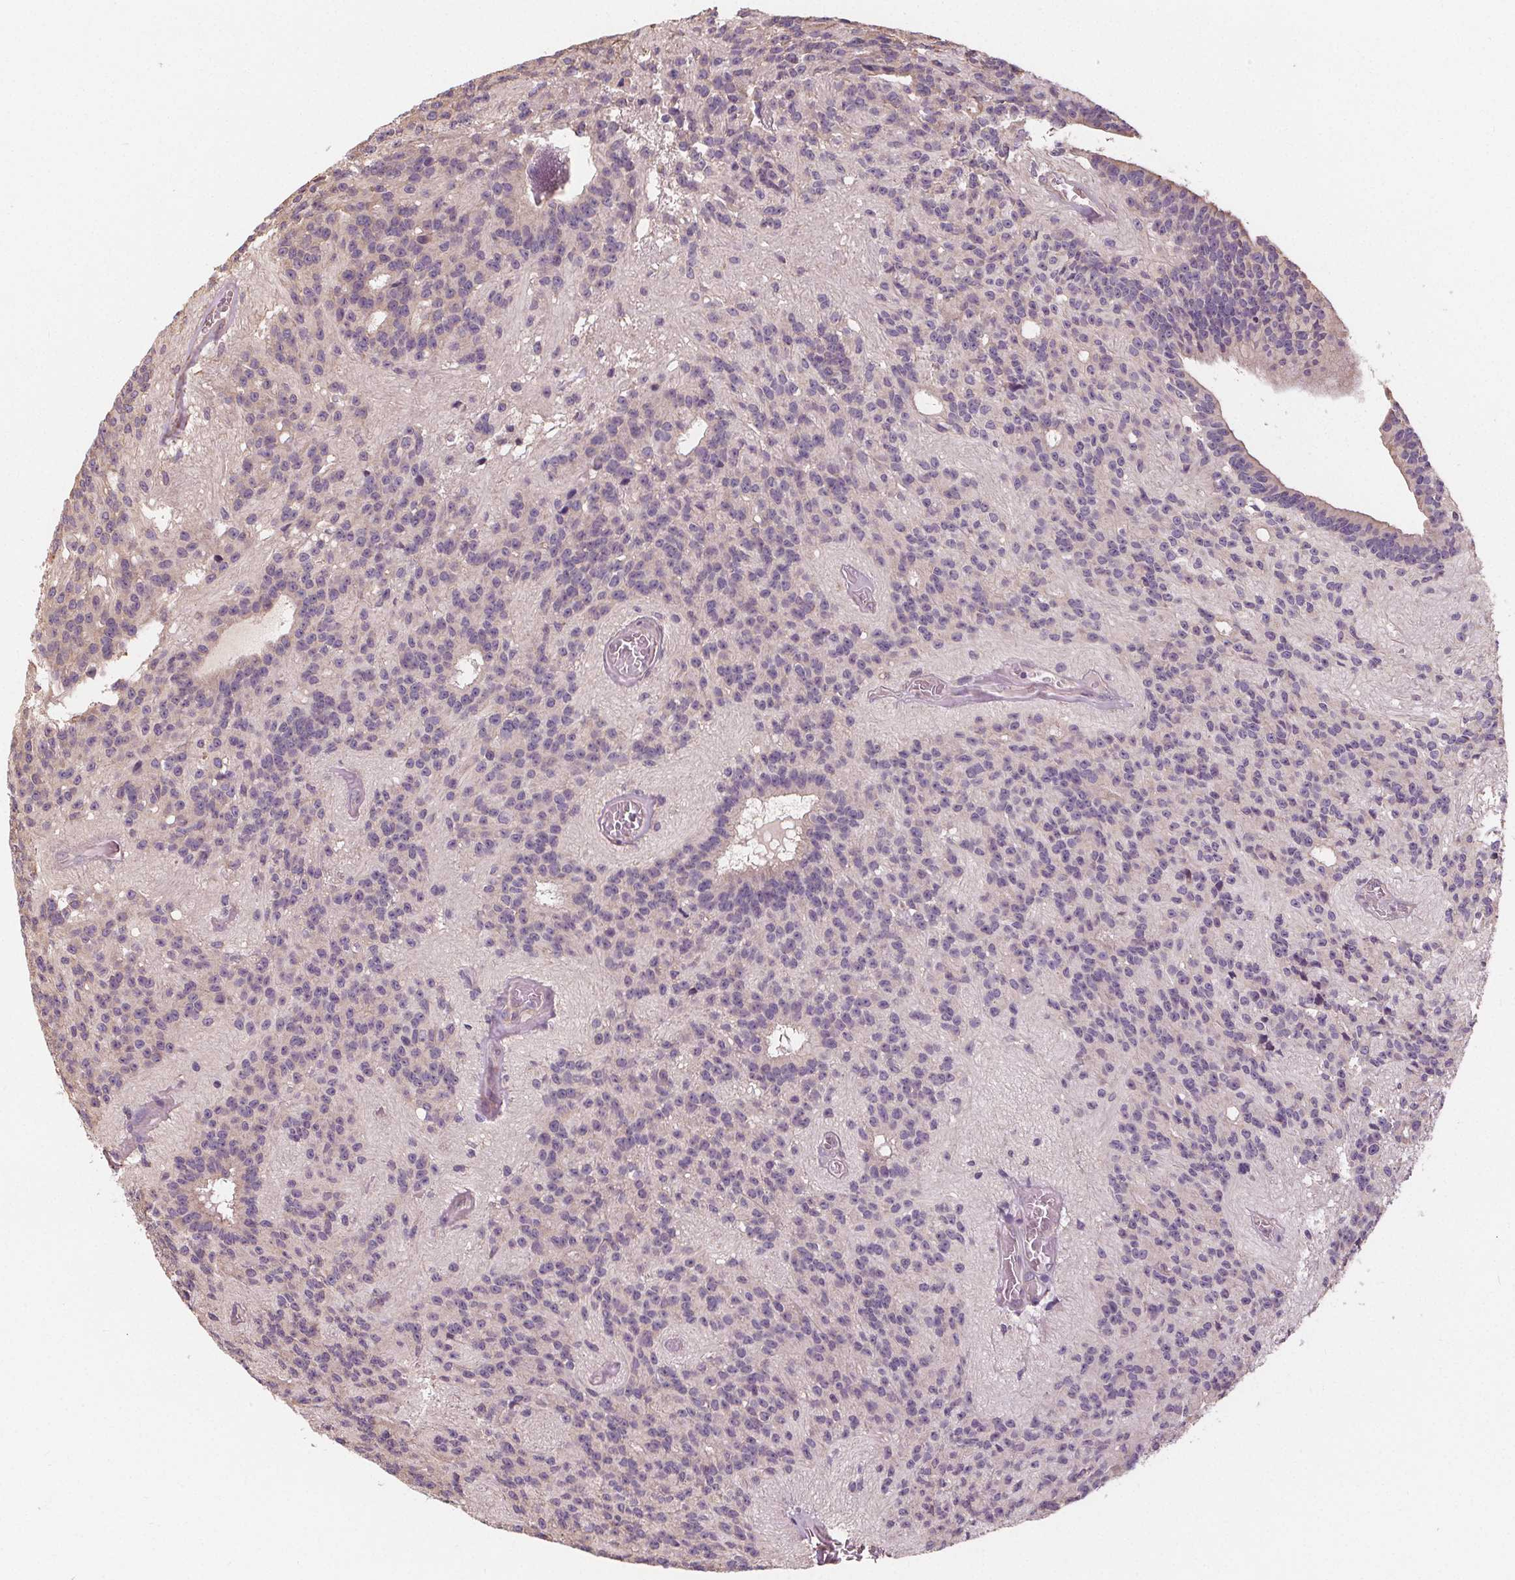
{"staining": {"intensity": "negative", "quantity": "none", "location": "none"}, "tissue": "glioma", "cell_type": "Tumor cells", "image_type": "cancer", "snomed": [{"axis": "morphology", "description": "Glioma, malignant, Low grade"}, {"axis": "topography", "description": "Brain"}], "caption": "Immunohistochemistry photomicrograph of human malignant low-grade glioma stained for a protein (brown), which exhibits no positivity in tumor cells. (Brightfield microscopy of DAB IHC at high magnification).", "gene": "TMEM80", "patient": {"sex": "male", "age": 31}}